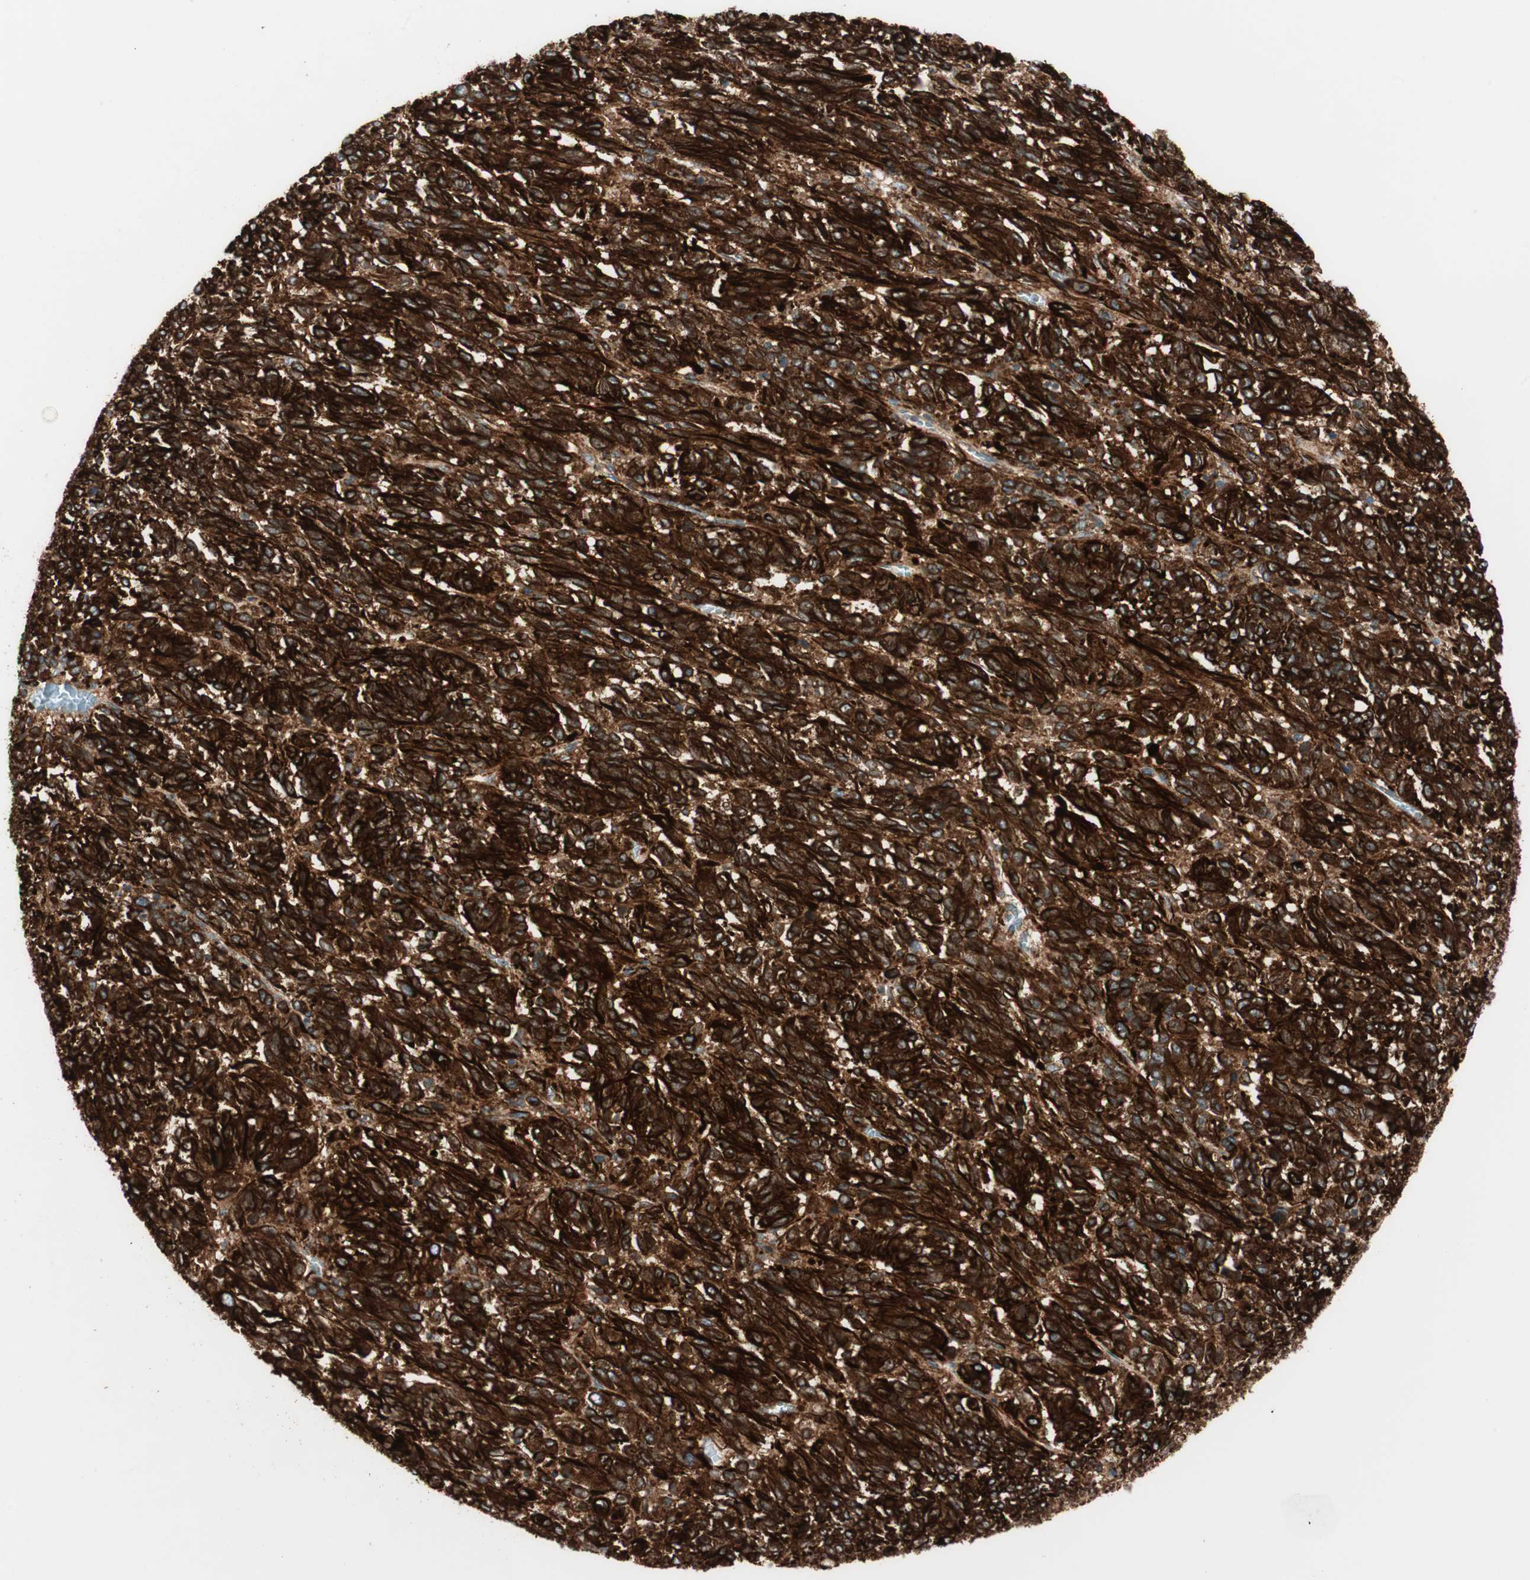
{"staining": {"intensity": "strong", "quantity": ">75%", "location": "cytoplasmic/membranous"}, "tissue": "melanoma", "cell_type": "Tumor cells", "image_type": "cancer", "snomed": [{"axis": "morphology", "description": "Malignant melanoma, Metastatic site"}, {"axis": "topography", "description": "Lung"}], "caption": "This micrograph demonstrates IHC staining of human malignant melanoma (metastatic site), with high strong cytoplasmic/membranous staining in approximately >75% of tumor cells.", "gene": "ATP6V1G1", "patient": {"sex": "male", "age": 64}}